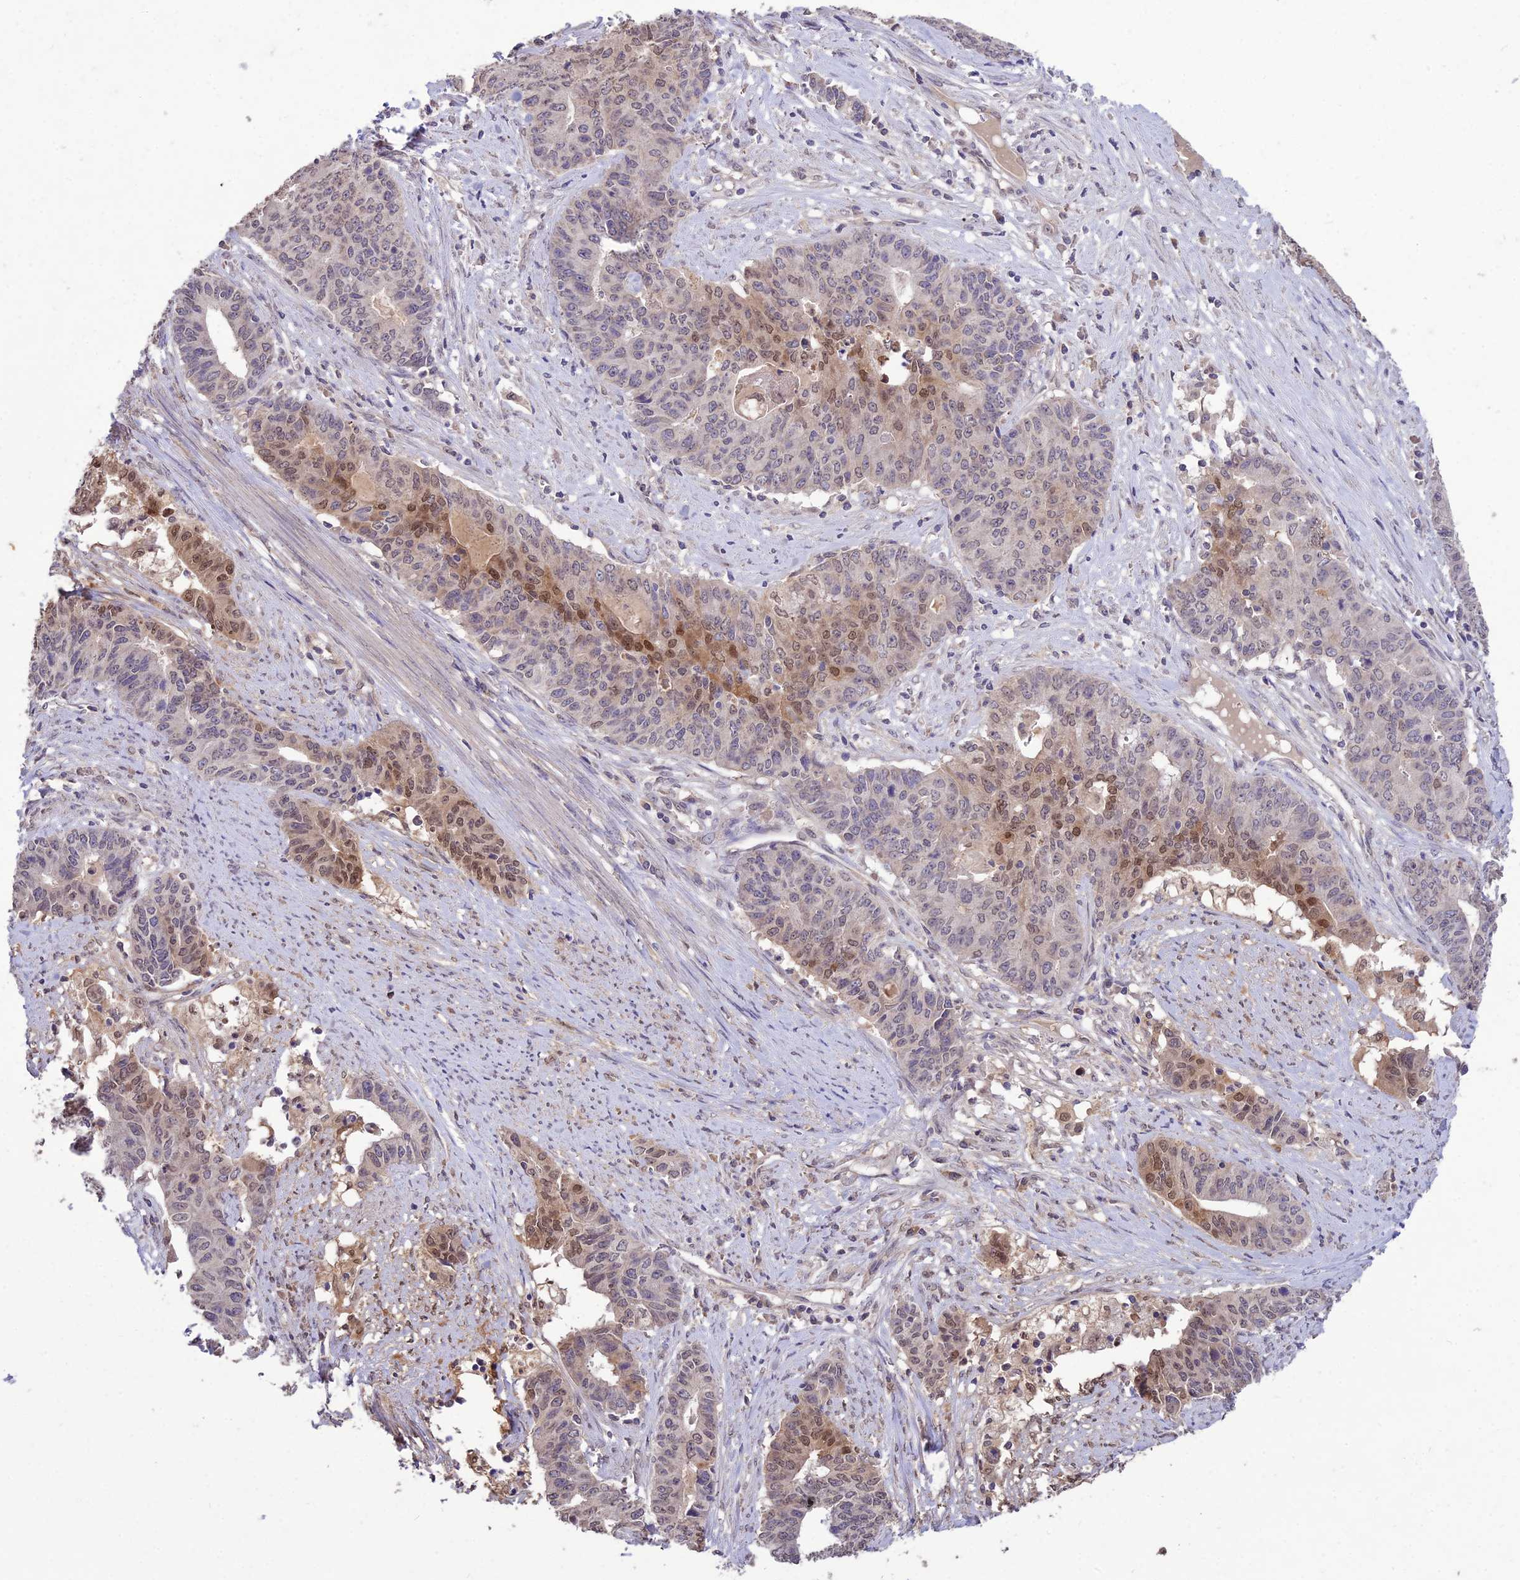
{"staining": {"intensity": "moderate", "quantity": "25%-75%", "location": "nuclear"}, "tissue": "endometrial cancer", "cell_type": "Tumor cells", "image_type": "cancer", "snomed": [{"axis": "morphology", "description": "Adenocarcinoma, NOS"}, {"axis": "topography", "description": "Endometrium"}], "caption": "A histopathology image of human endometrial adenocarcinoma stained for a protein reveals moderate nuclear brown staining in tumor cells. Ihc stains the protein of interest in brown and the nuclei are stained blue.", "gene": "PGK1", "patient": {"sex": "female", "age": 59}}